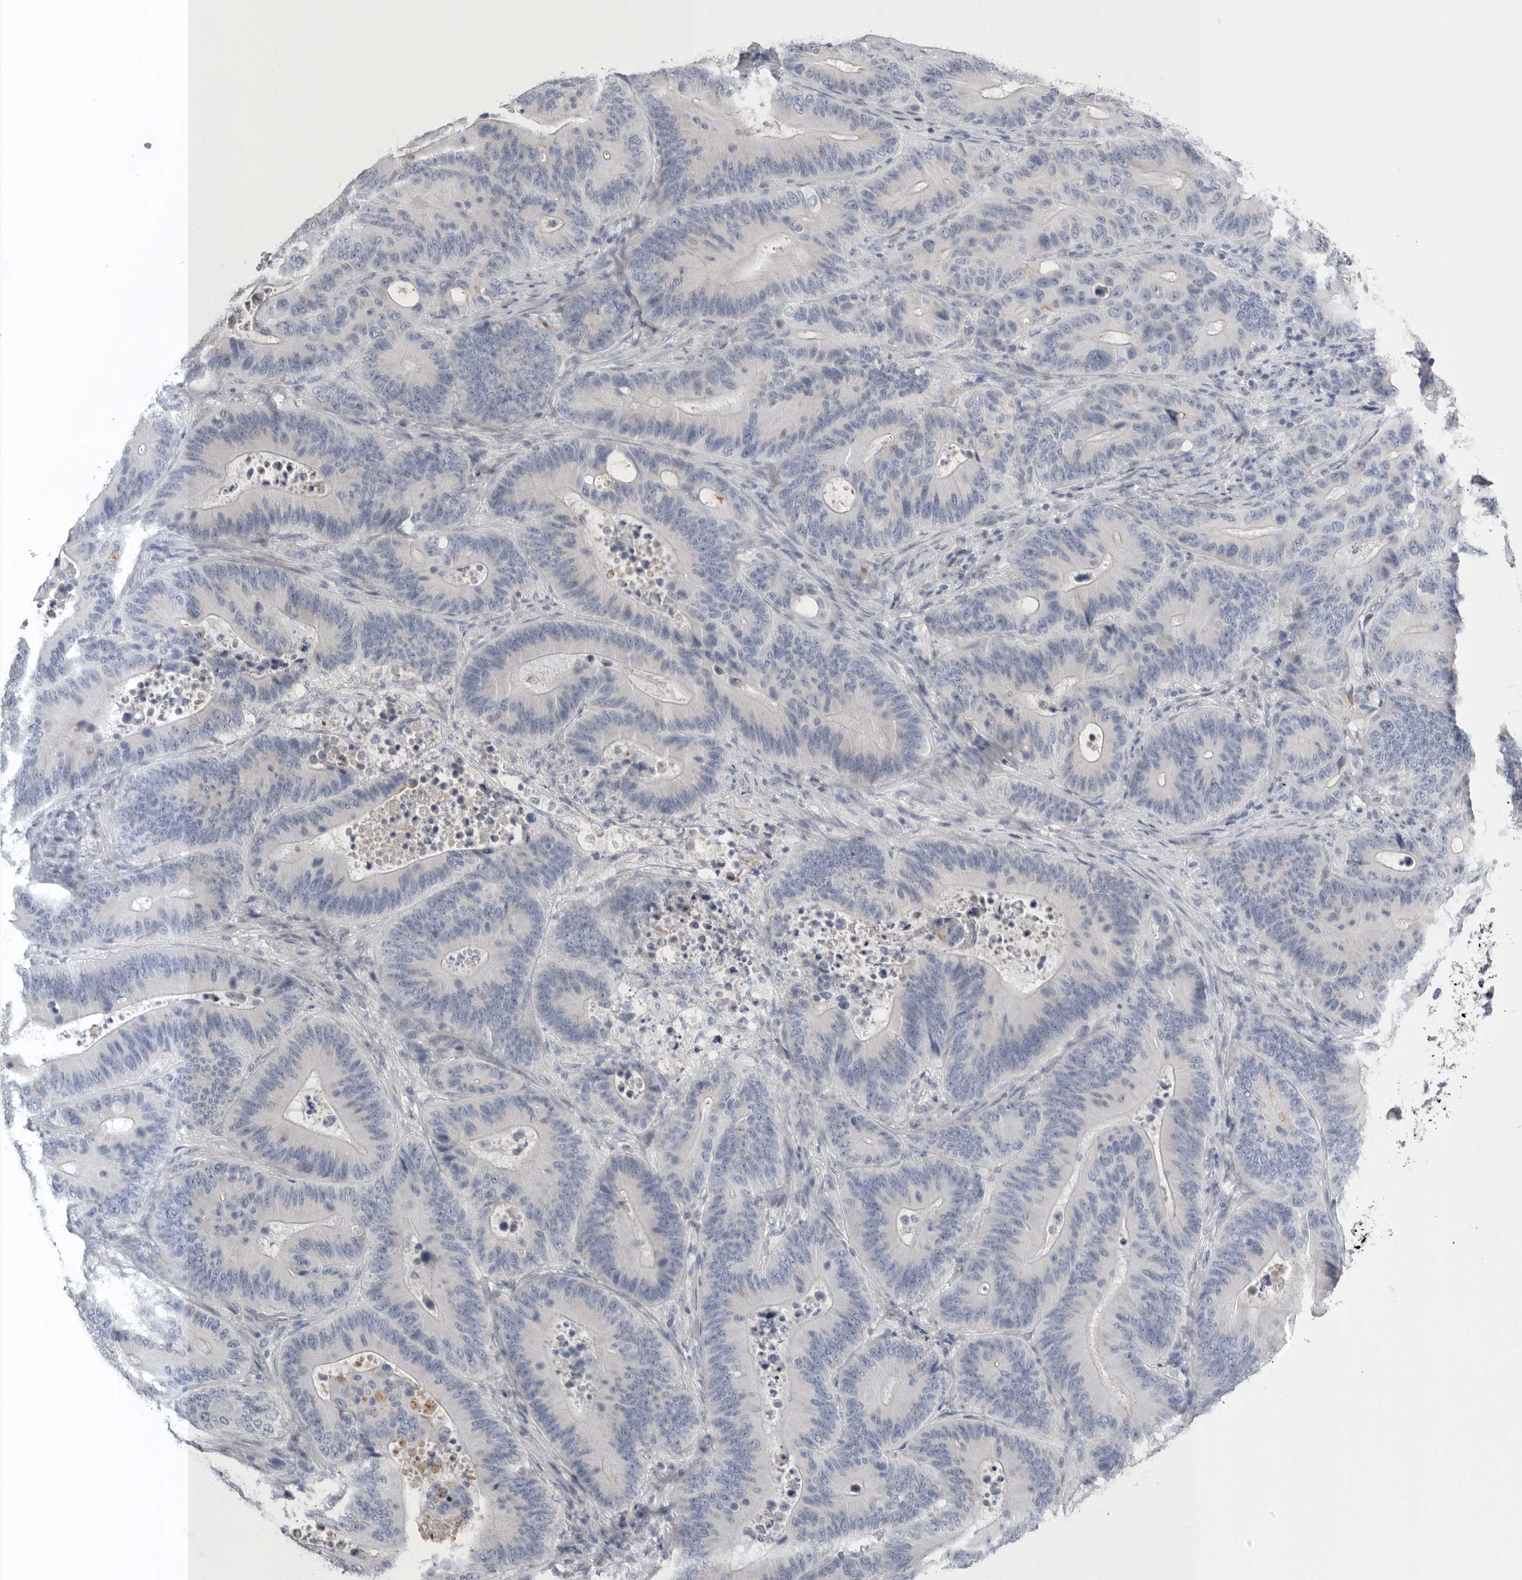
{"staining": {"intensity": "negative", "quantity": "none", "location": "none"}, "tissue": "colorectal cancer", "cell_type": "Tumor cells", "image_type": "cancer", "snomed": [{"axis": "morphology", "description": "Adenocarcinoma, NOS"}, {"axis": "topography", "description": "Colon"}], "caption": "Micrograph shows no protein positivity in tumor cells of colorectal cancer tissue.", "gene": "TIMP1", "patient": {"sex": "male", "age": 83}}